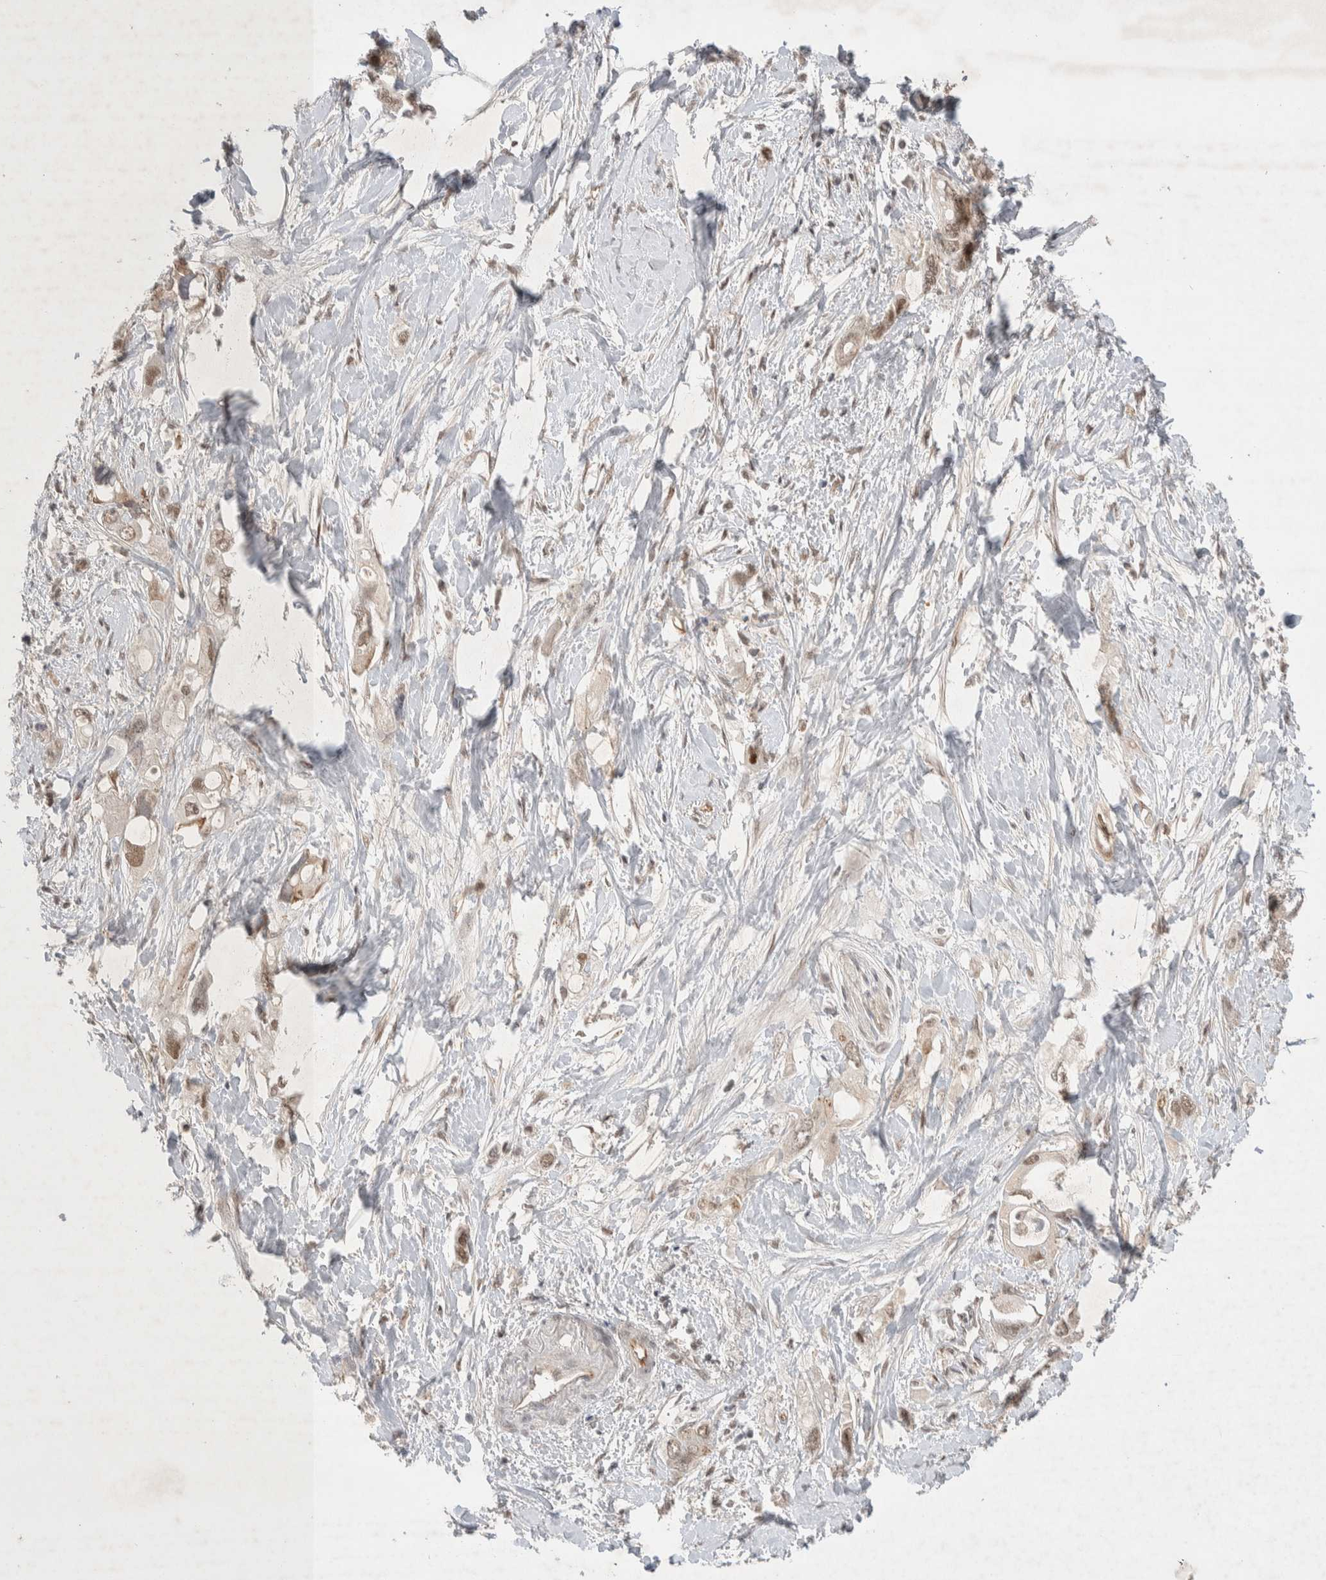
{"staining": {"intensity": "weak", "quantity": ">75%", "location": "nuclear"}, "tissue": "pancreatic cancer", "cell_type": "Tumor cells", "image_type": "cancer", "snomed": [{"axis": "morphology", "description": "Adenocarcinoma, NOS"}, {"axis": "topography", "description": "Pancreas"}], "caption": "Protein analysis of pancreatic cancer (adenocarcinoma) tissue shows weak nuclear expression in about >75% of tumor cells. (Brightfield microscopy of DAB IHC at high magnification).", "gene": "ZNF704", "patient": {"sex": "female", "age": 56}}